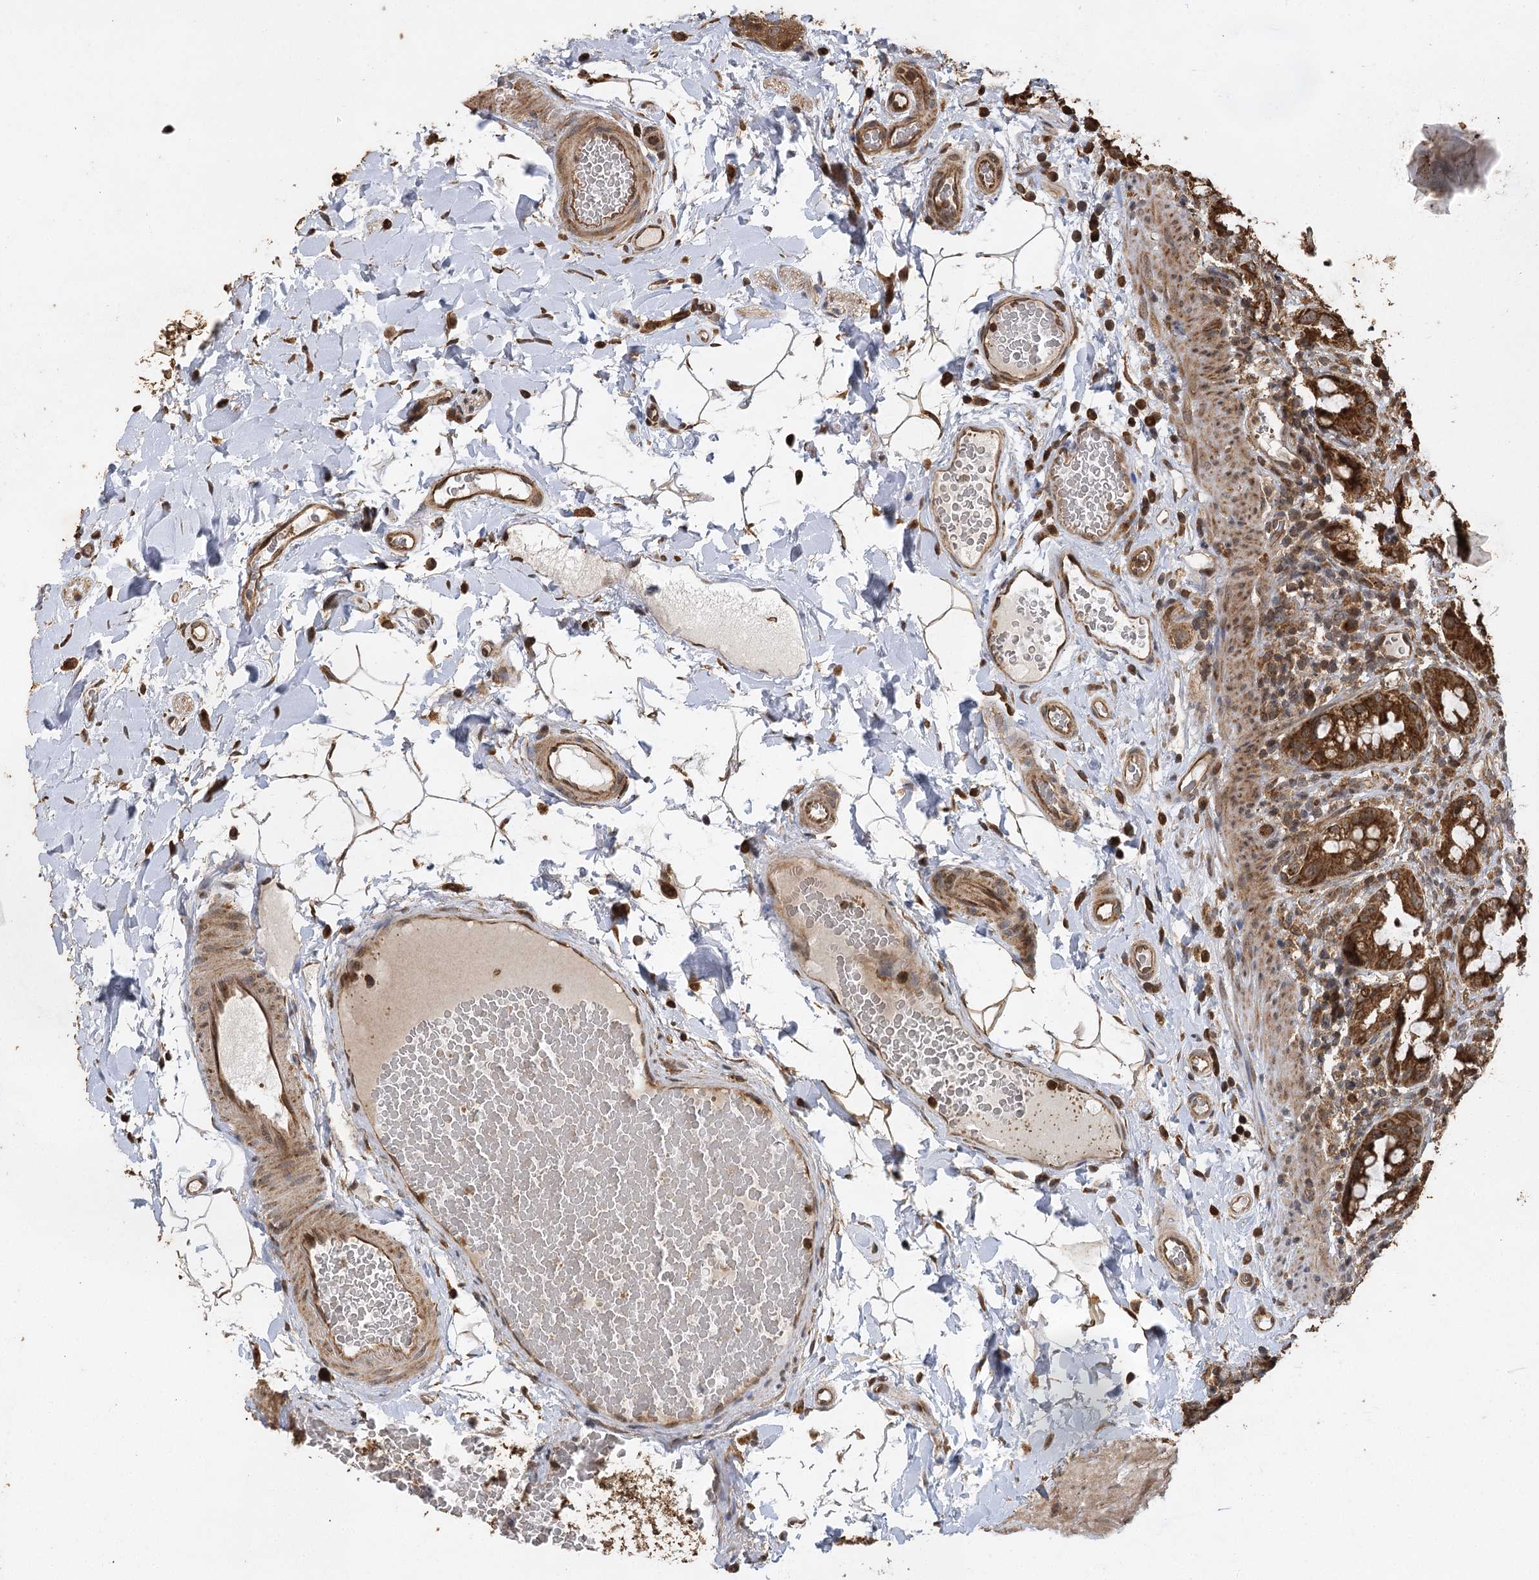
{"staining": {"intensity": "strong", "quantity": ">75%", "location": "cytoplasmic/membranous"}, "tissue": "rectum", "cell_type": "Glandular cells", "image_type": "normal", "snomed": [{"axis": "morphology", "description": "Normal tissue, NOS"}, {"axis": "topography", "description": "Rectum"}], "caption": "High-magnification brightfield microscopy of benign rectum stained with DAB (brown) and counterstained with hematoxylin (blue). glandular cells exhibit strong cytoplasmic/membranous staining is identified in about>75% of cells. Nuclei are stained in blue.", "gene": "IL11RA", "patient": {"sex": "female", "age": 57}}